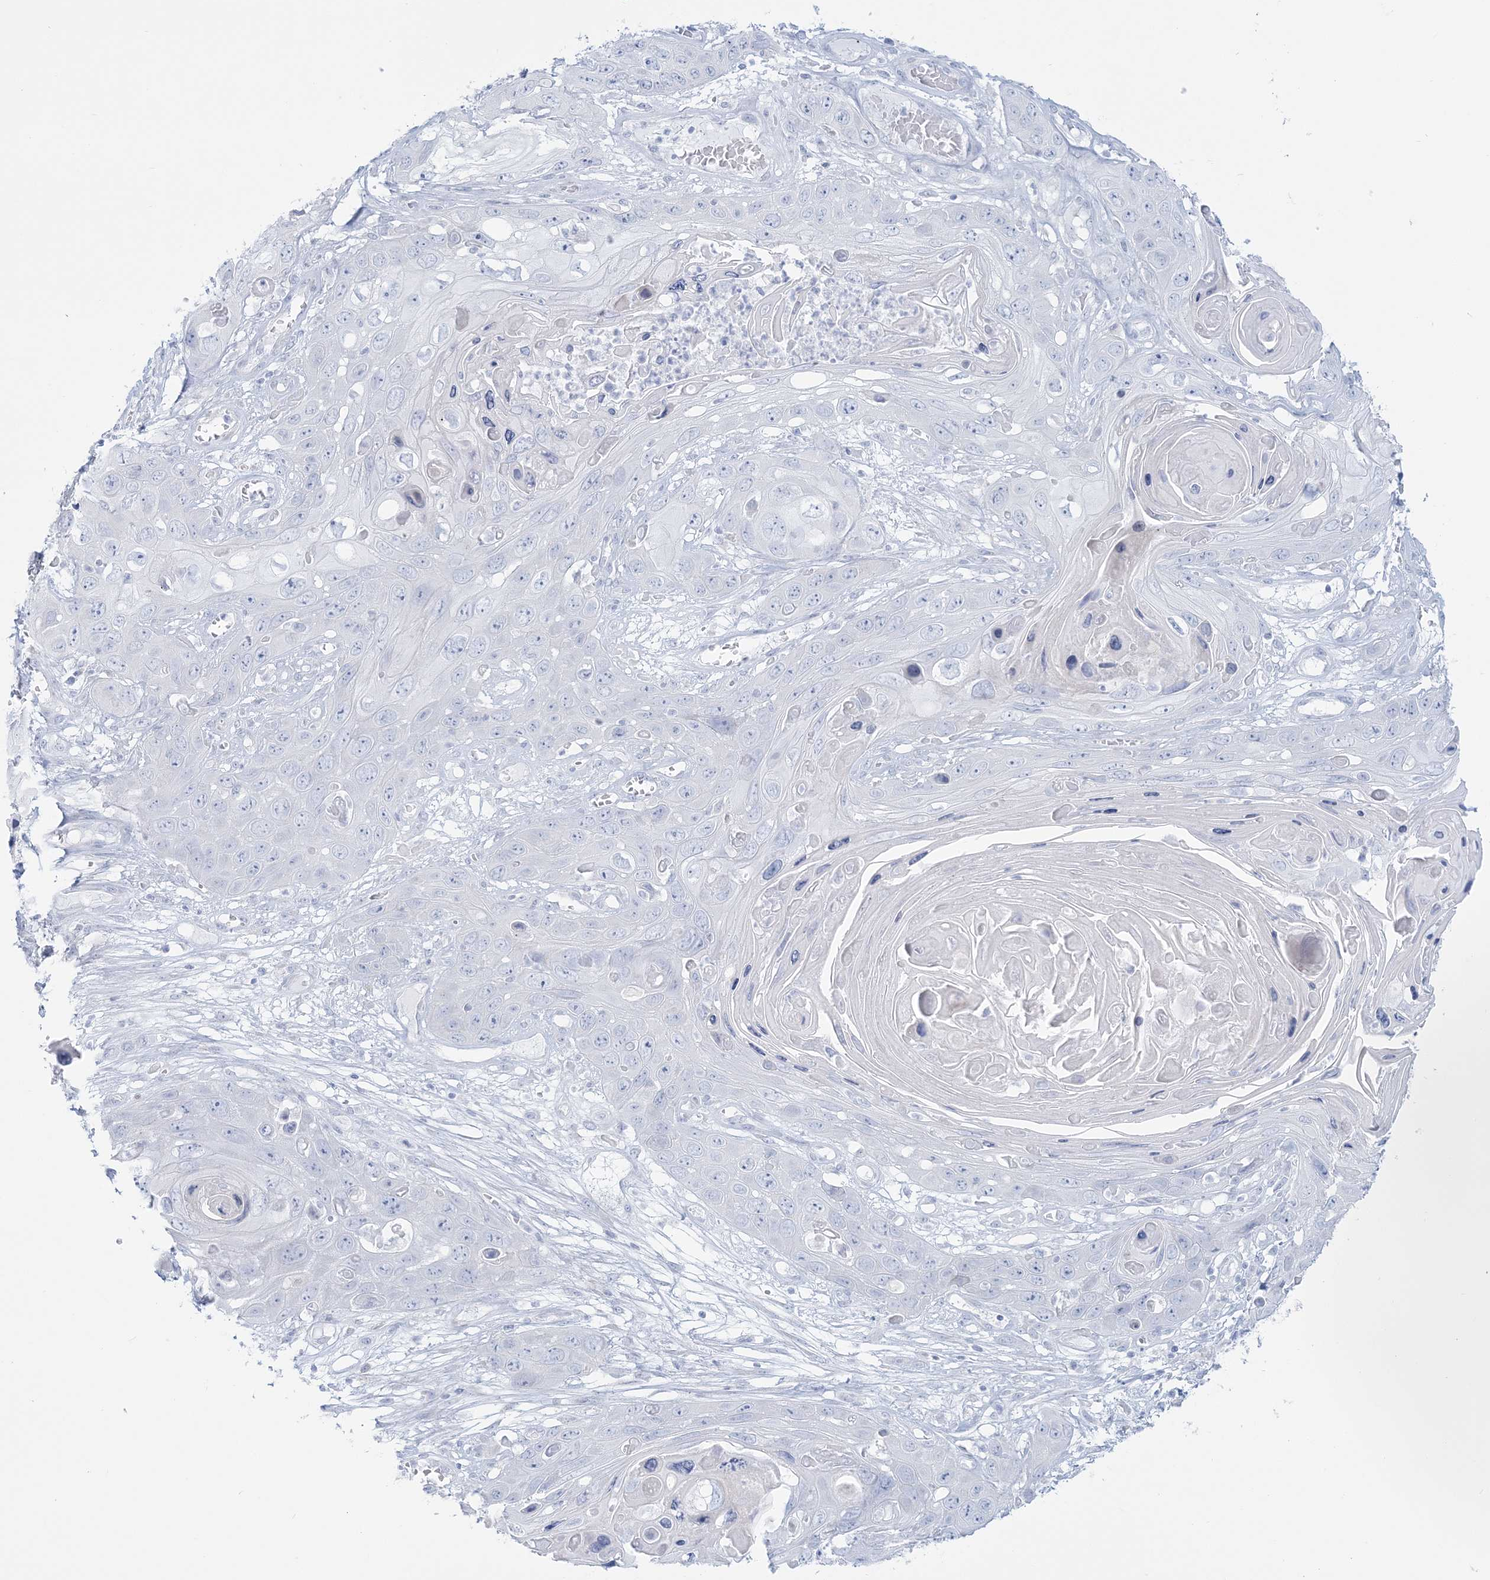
{"staining": {"intensity": "negative", "quantity": "none", "location": "none"}, "tissue": "skin cancer", "cell_type": "Tumor cells", "image_type": "cancer", "snomed": [{"axis": "morphology", "description": "Squamous cell carcinoma, NOS"}, {"axis": "topography", "description": "Skin"}], "caption": "This is an immunohistochemistry (IHC) micrograph of human squamous cell carcinoma (skin). There is no positivity in tumor cells.", "gene": "ADGB", "patient": {"sex": "male", "age": 55}}